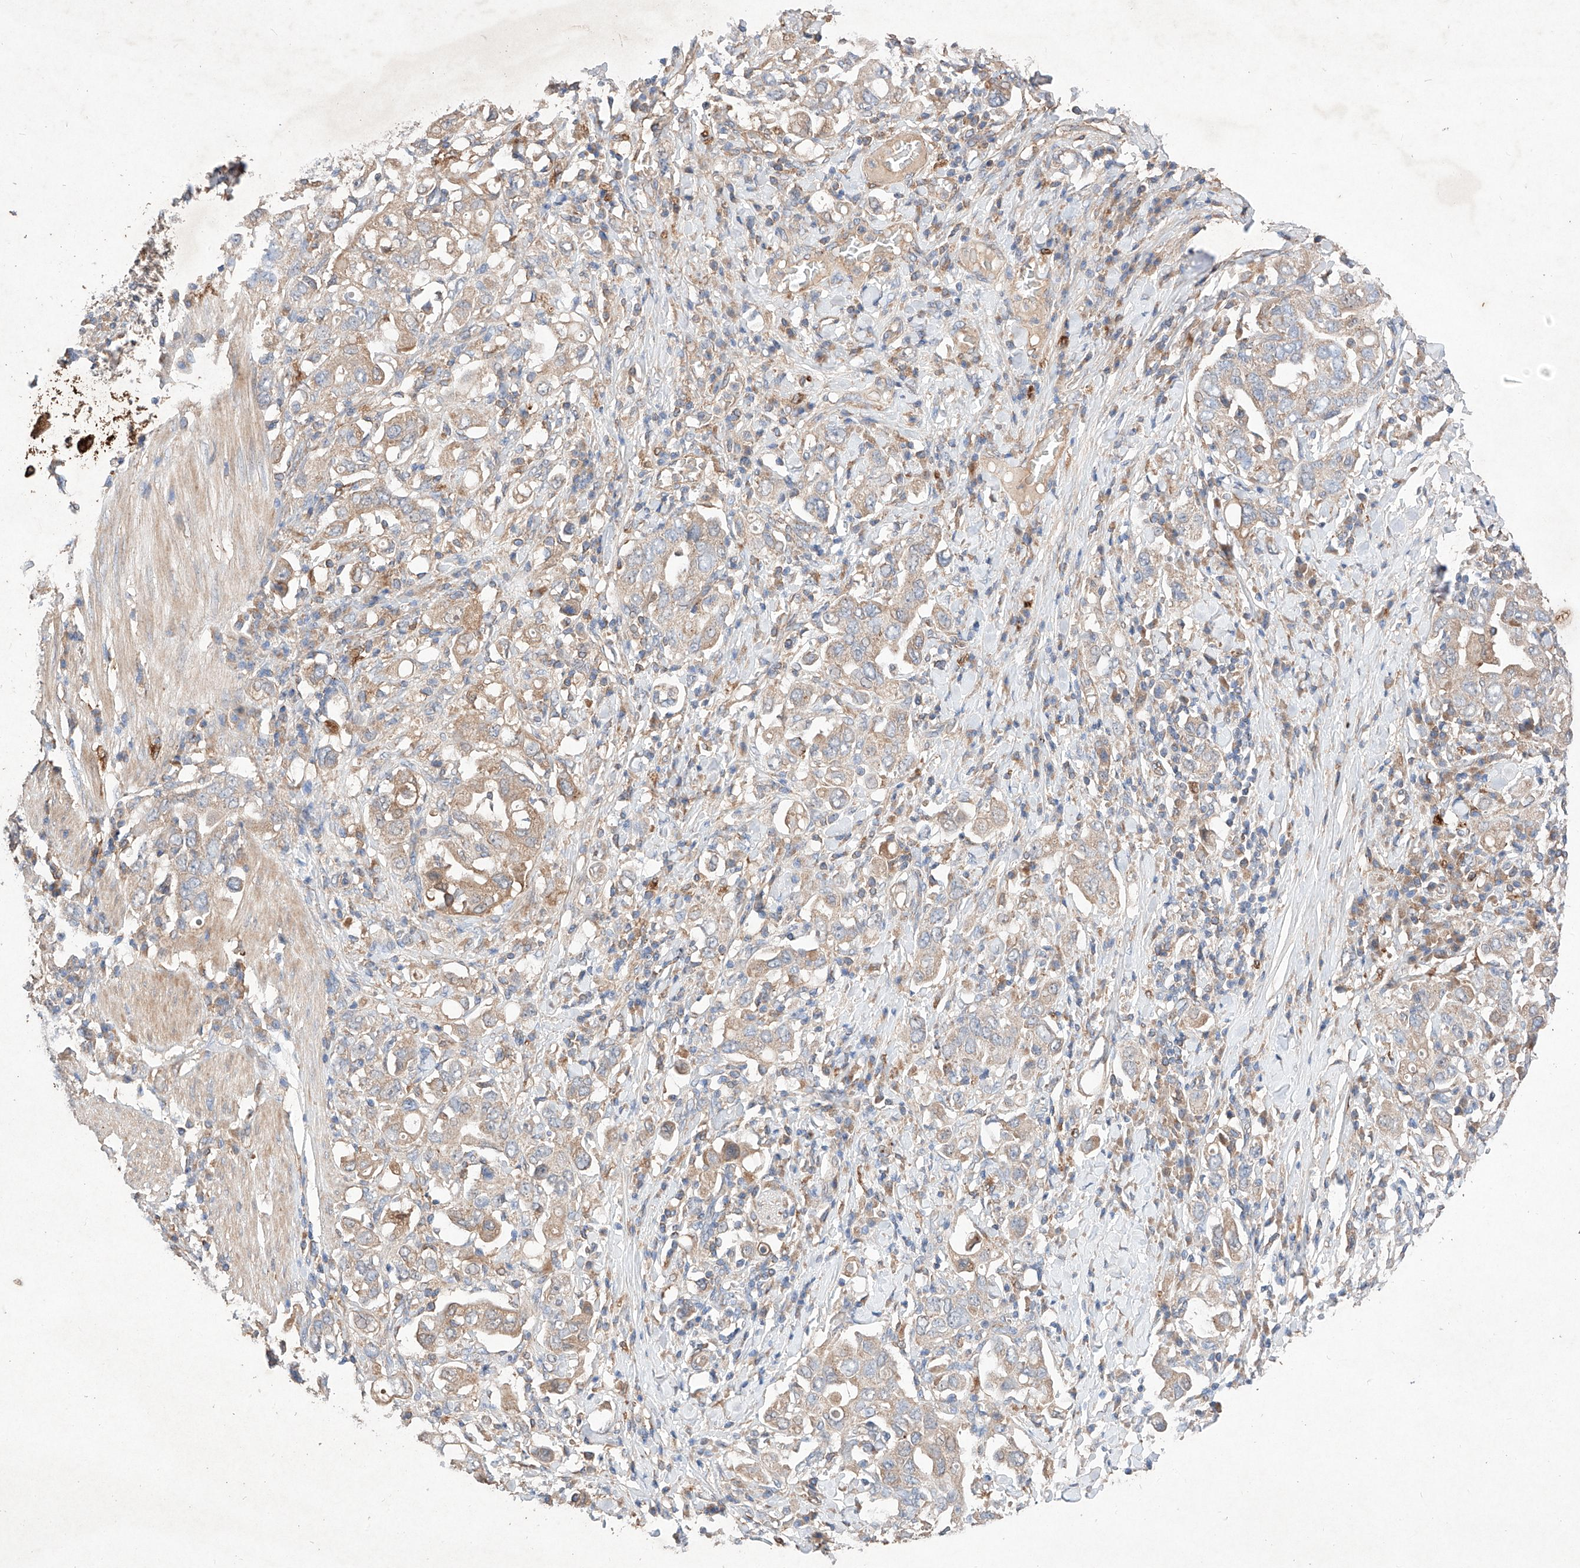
{"staining": {"intensity": "weak", "quantity": ">75%", "location": "cytoplasmic/membranous"}, "tissue": "stomach cancer", "cell_type": "Tumor cells", "image_type": "cancer", "snomed": [{"axis": "morphology", "description": "Adenocarcinoma, NOS"}, {"axis": "topography", "description": "Stomach, upper"}], "caption": "About >75% of tumor cells in stomach cancer show weak cytoplasmic/membranous protein expression as visualized by brown immunohistochemical staining.", "gene": "C6orf62", "patient": {"sex": "male", "age": 62}}